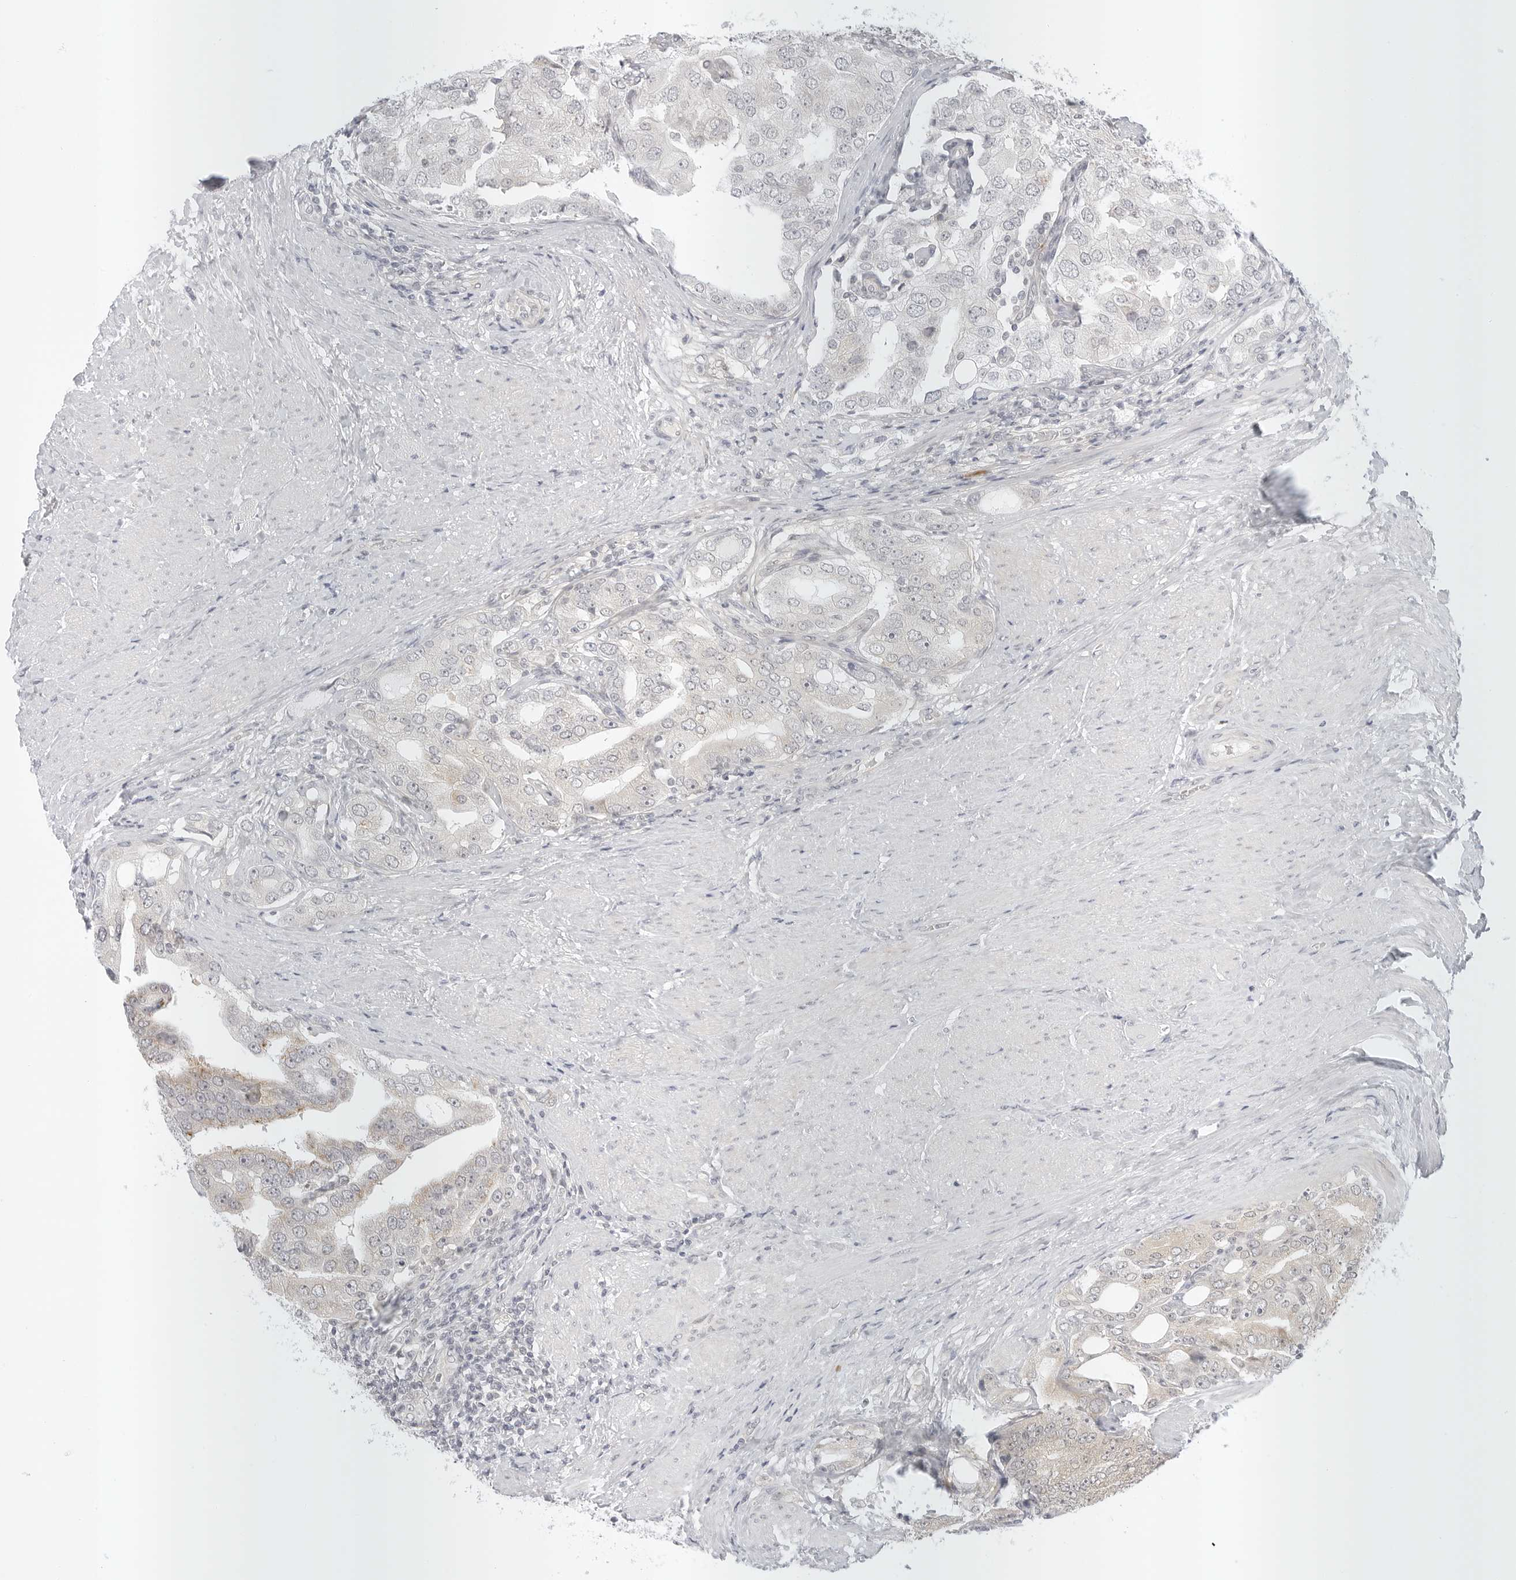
{"staining": {"intensity": "negative", "quantity": "none", "location": "none"}, "tissue": "prostate cancer", "cell_type": "Tumor cells", "image_type": "cancer", "snomed": [{"axis": "morphology", "description": "Adenocarcinoma, High grade"}, {"axis": "topography", "description": "Prostate"}], "caption": "This is a micrograph of immunohistochemistry (IHC) staining of high-grade adenocarcinoma (prostate), which shows no staining in tumor cells.", "gene": "TCP1", "patient": {"sex": "male", "age": 50}}